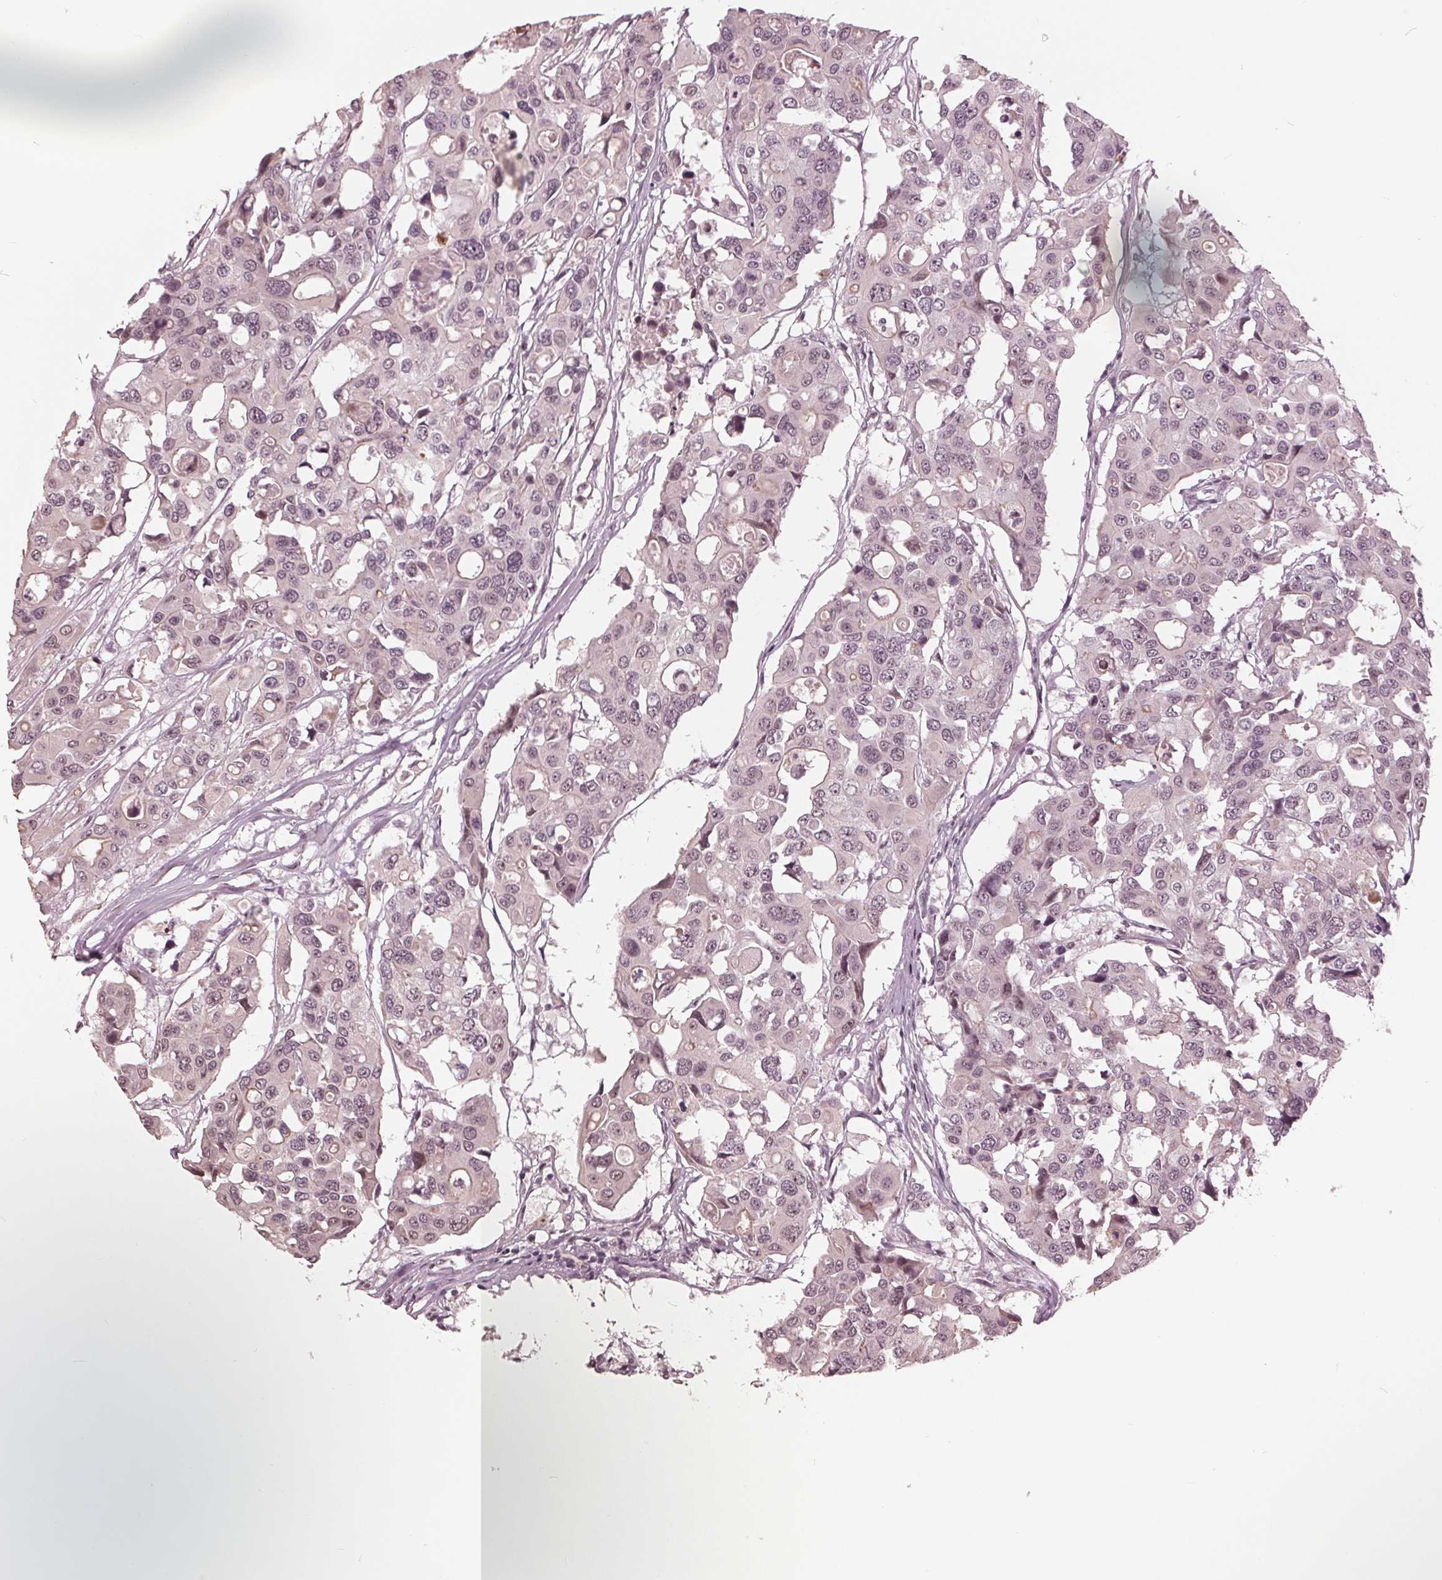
{"staining": {"intensity": "weak", "quantity": "25%-75%", "location": "nuclear"}, "tissue": "colorectal cancer", "cell_type": "Tumor cells", "image_type": "cancer", "snomed": [{"axis": "morphology", "description": "Adenocarcinoma, NOS"}, {"axis": "topography", "description": "Colon"}], "caption": "Human colorectal cancer stained with a brown dye exhibits weak nuclear positive staining in about 25%-75% of tumor cells.", "gene": "SLX4", "patient": {"sex": "male", "age": 77}}